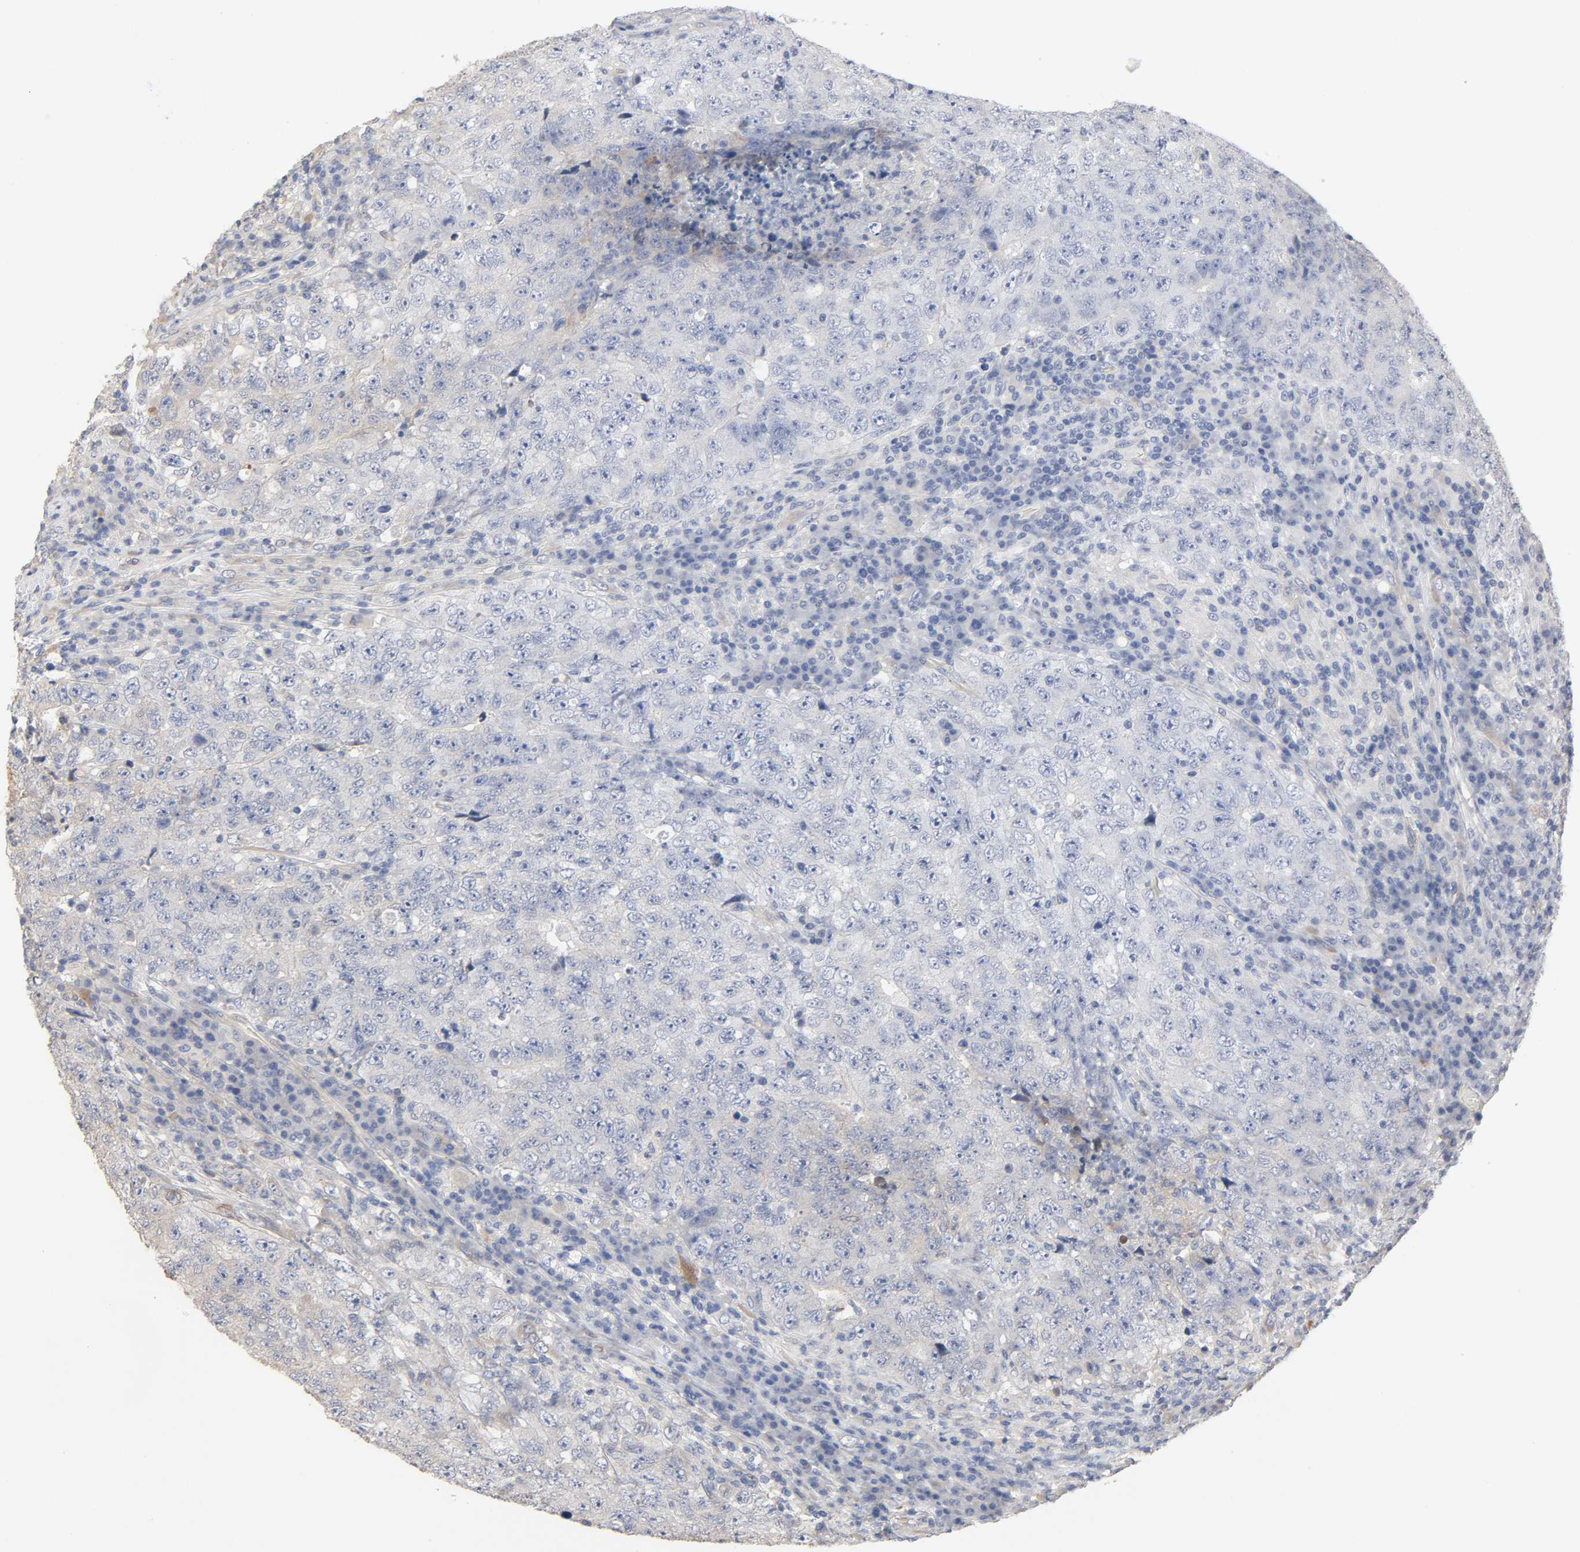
{"staining": {"intensity": "negative", "quantity": "none", "location": "none"}, "tissue": "testis cancer", "cell_type": "Tumor cells", "image_type": "cancer", "snomed": [{"axis": "morphology", "description": "Necrosis, NOS"}, {"axis": "morphology", "description": "Carcinoma, Embryonal, NOS"}, {"axis": "topography", "description": "Testis"}], "caption": "Tumor cells show no significant positivity in embryonal carcinoma (testis).", "gene": "NDRG2", "patient": {"sex": "male", "age": 19}}